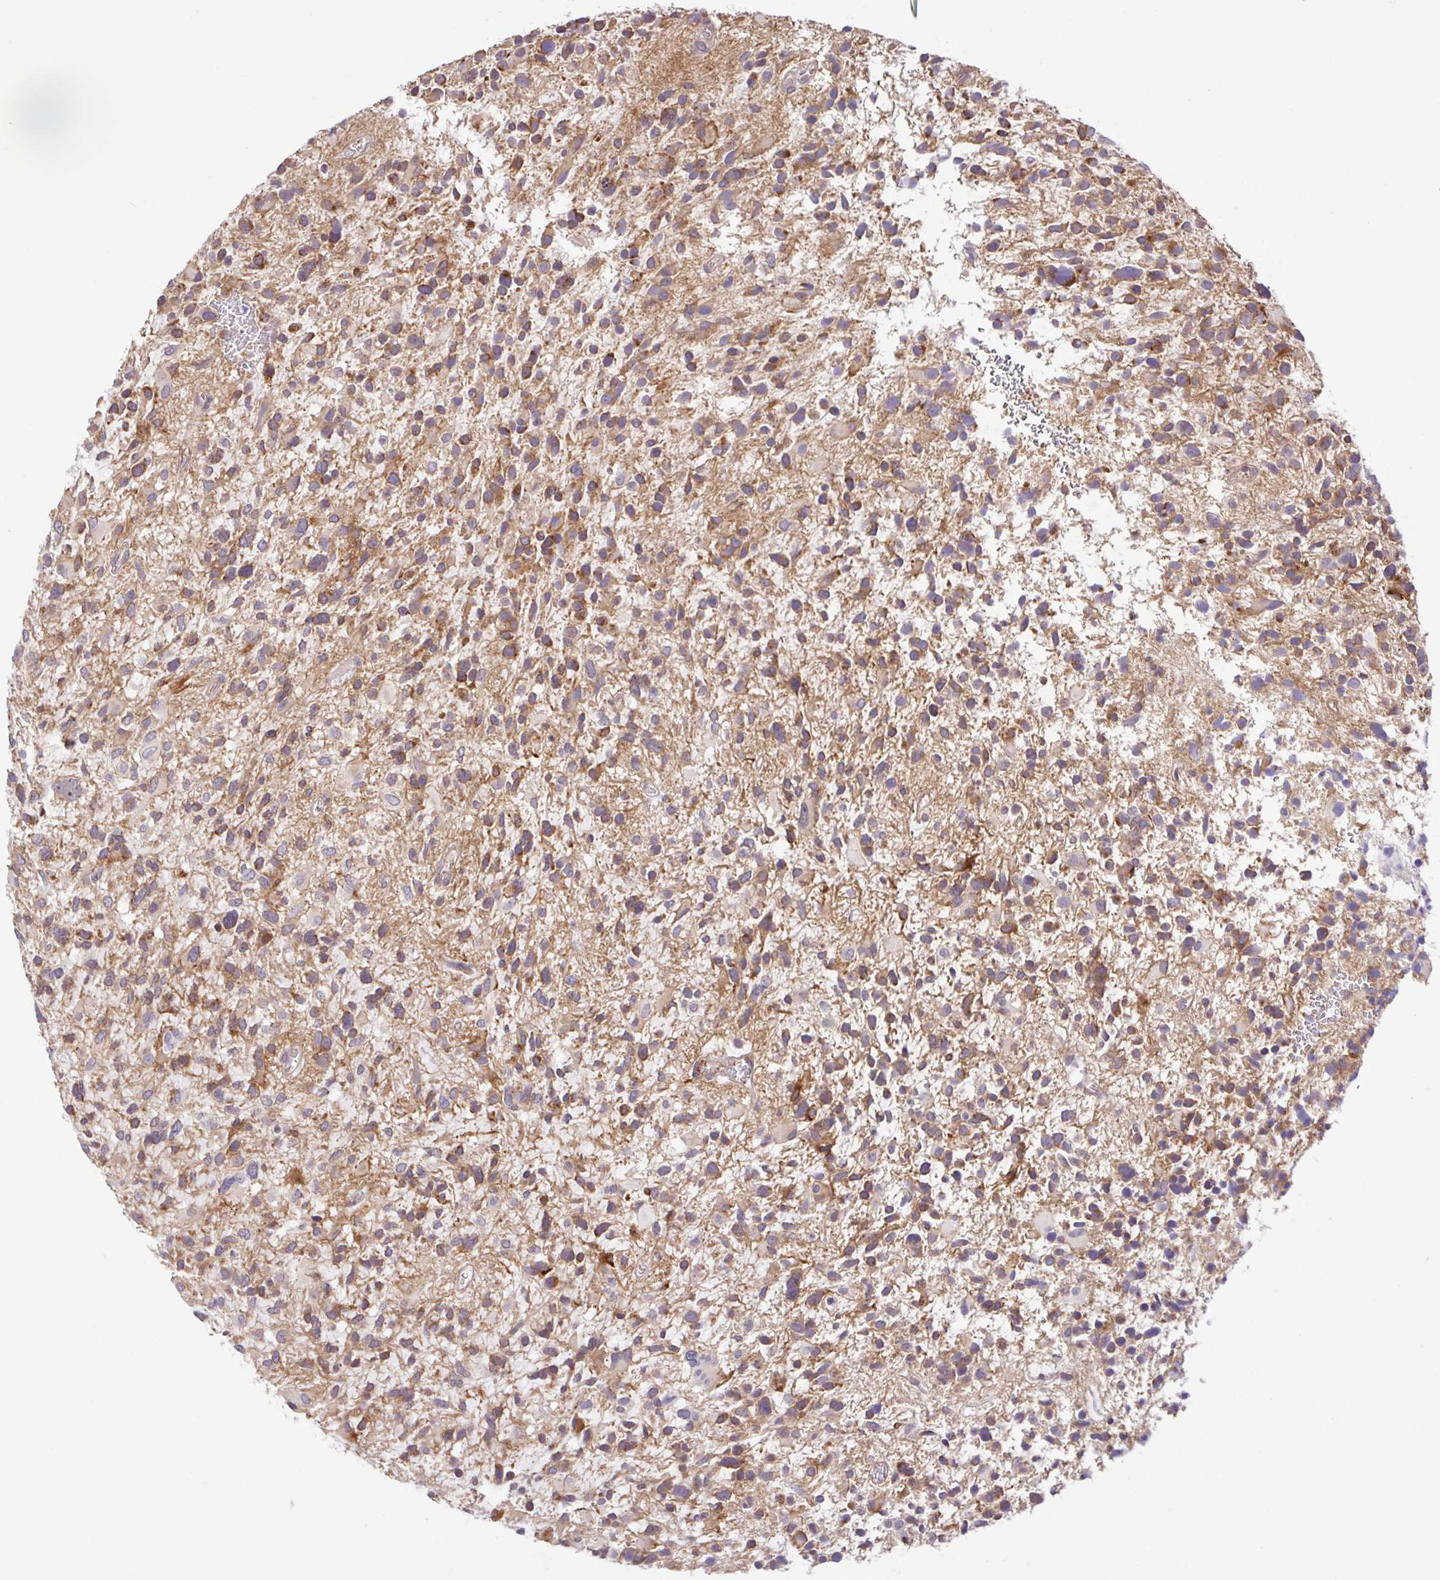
{"staining": {"intensity": "moderate", "quantity": ">75%", "location": "cytoplasmic/membranous"}, "tissue": "glioma", "cell_type": "Tumor cells", "image_type": "cancer", "snomed": [{"axis": "morphology", "description": "Glioma, malignant, High grade"}, {"axis": "topography", "description": "Brain"}], "caption": "The photomicrograph displays a brown stain indicating the presence of a protein in the cytoplasmic/membranous of tumor cells in glioma. (brown staining indicates protein expression, while blue staining denotes nuclei).", "gene": "DLEU7", "patient": {"sex": "female", "age": 11}}